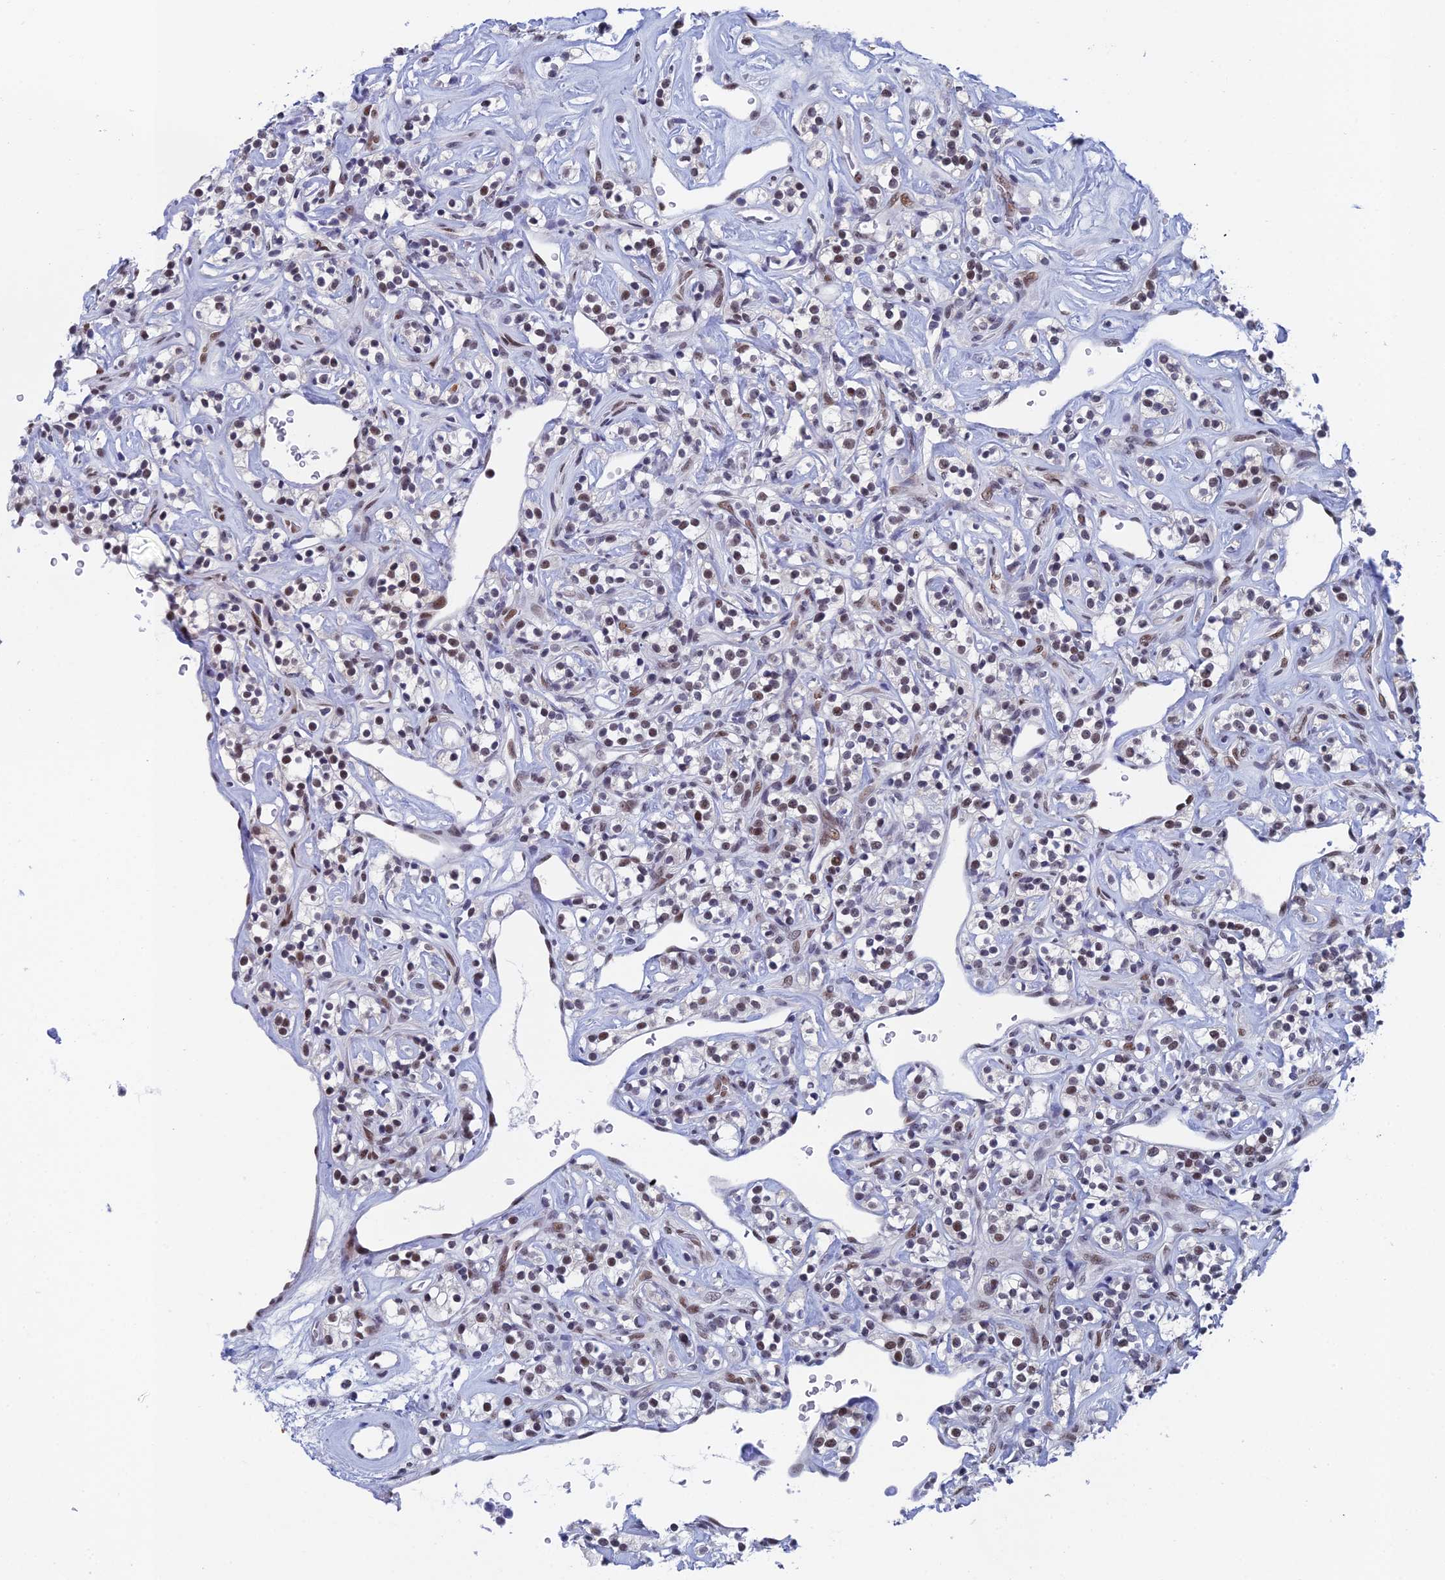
{"staining": {"intensity": "moderate", "quantity": "<25%", "location": "nuclear"}, "tissue": "renal cancer", "cell_type": "Tumor cells", "image_type": "cancer", "snomed": [{"axis": "morphology", "description": "Adenocarcinoma, NOS"}, {"axis": "topography", "description": "Kidney"}], "caption": "Protein staining demonstrates moderate nuclear positivity in about <25% of tumor cells in renal cancer. The protein is shown in brown color, while the nuclei are stained blue.", "gene": "NABP2", "patient": {"sex": "male", "age": 77}}